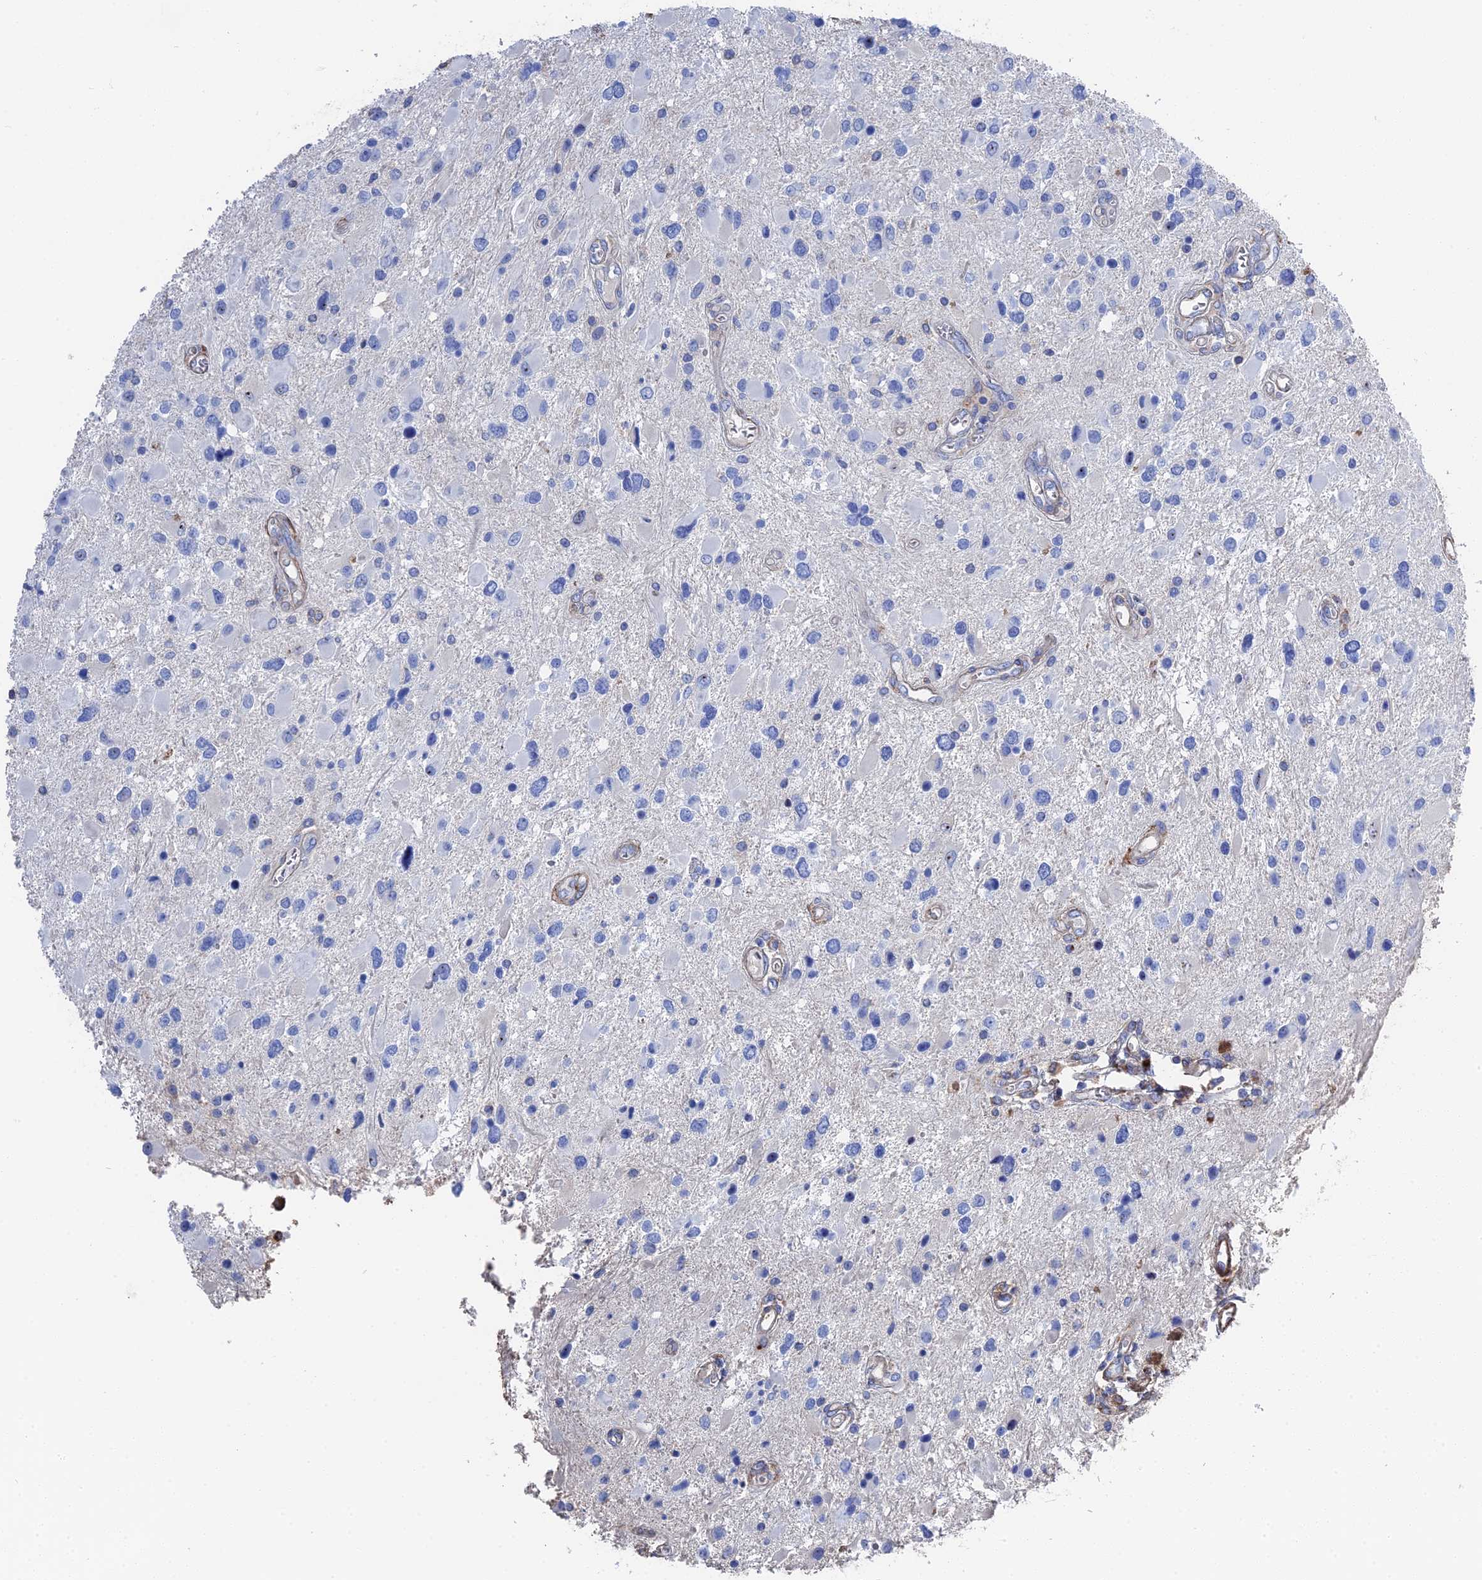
{"staining": {"intensity": "negative", "quantity": "none", "location": "none"}, "tissue": "glioma", "cell_type": "Tumor cells", "image_type": "cancer", "snomed": [{"axis": "morphology", "description": "Glioma, malignant, High grade"}, {"axis": "topography", "description": "Brain"}], "caption": "There is no significant staining in tumor cells of malignant glioma (high-grade).", "gene": "STRA6", "patient": {"sex": "male", "age": 53}}